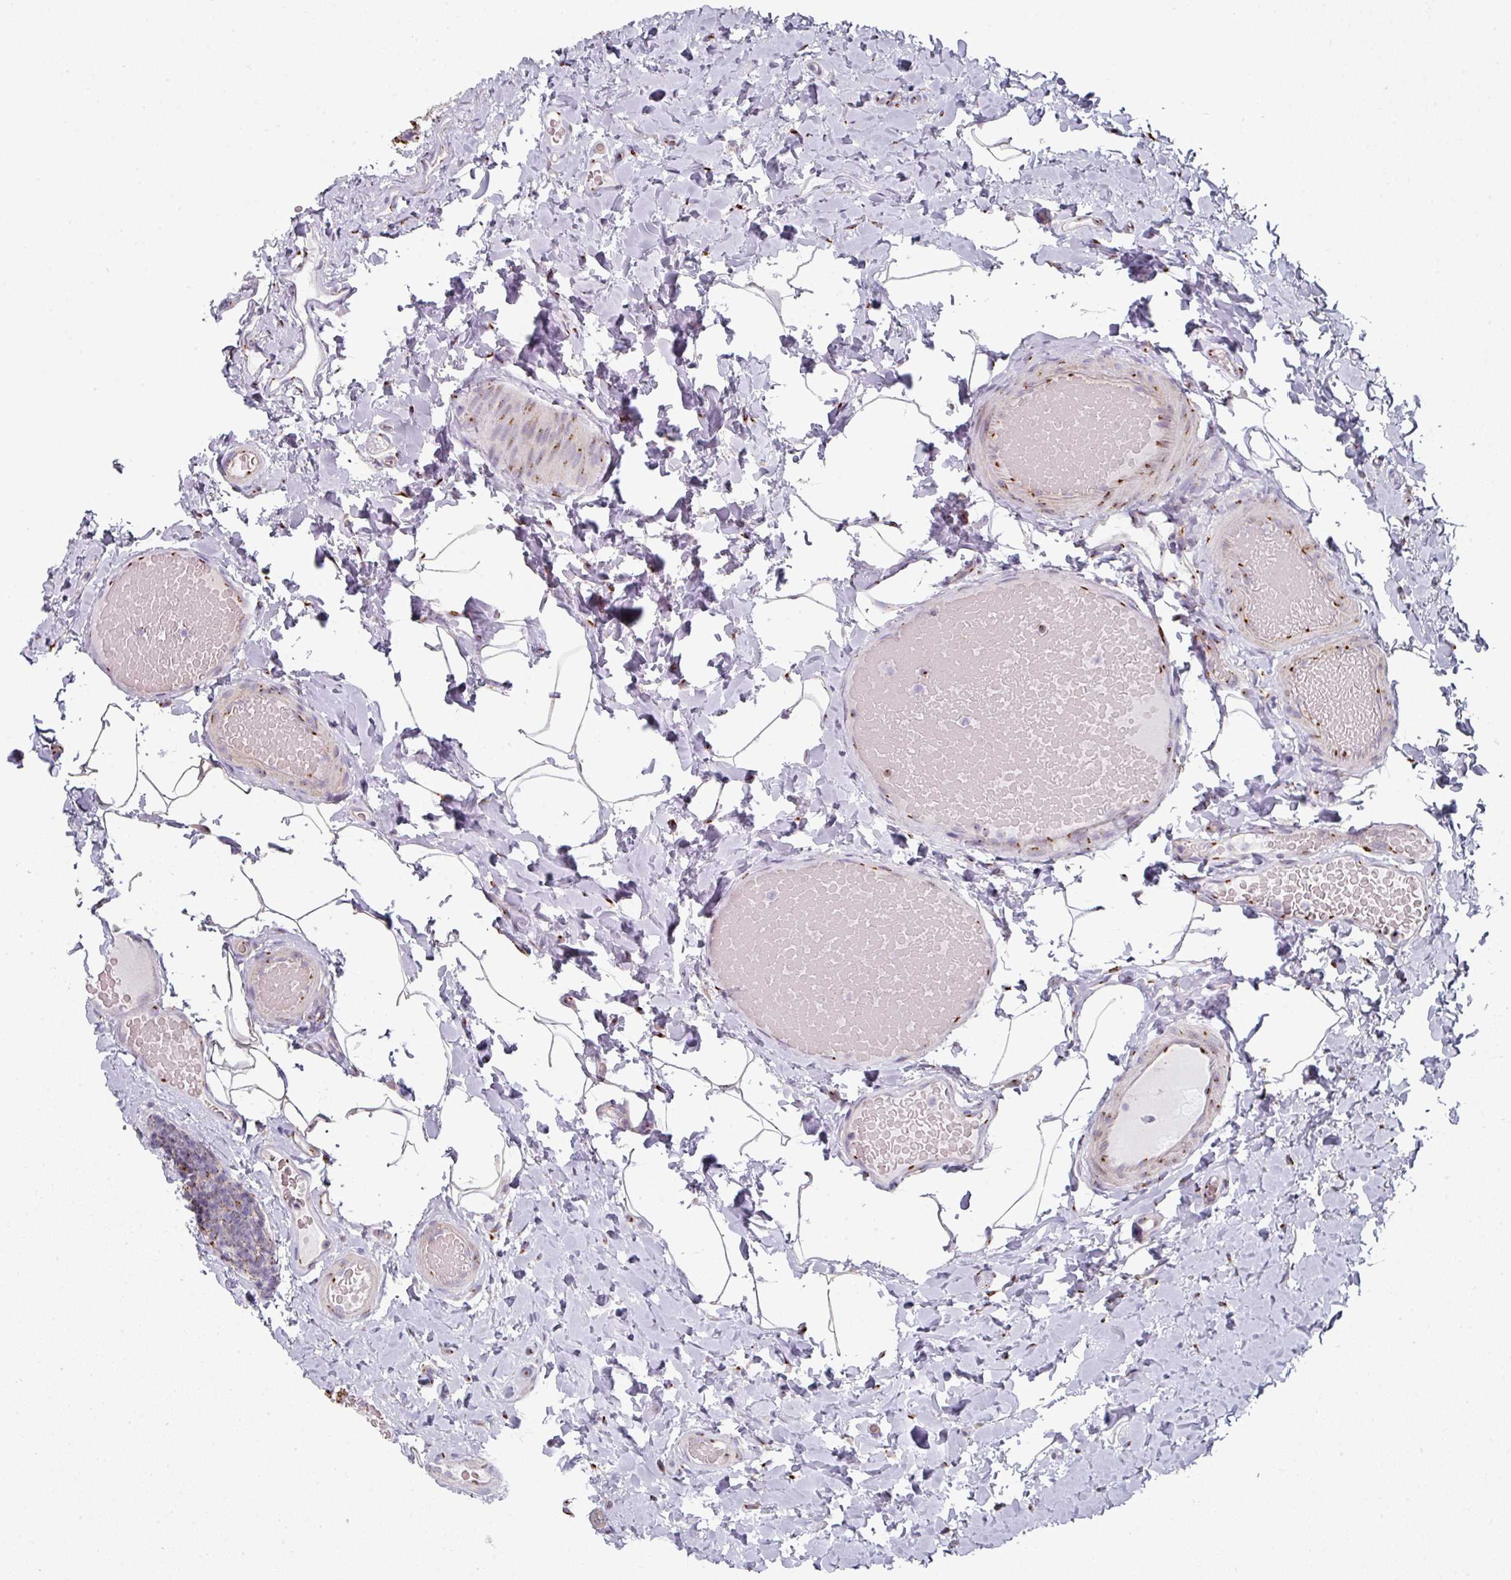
{"staining": {"intensity": "strong", "quantity": "<25%", "location": "cytoplasmic/membranous"}, "tissue": "colon", "cell_type": "Endothelial cells", "image_type": "normal", "snomed": [{"axis": "morphology", "description": "Normal tissue, NOS"}, {"axis": "topography", "description": "Colon"}], "caption": "Protein staining of unremarkable colon demonstrates strong cytoplasmic/membranous positivity in approximately <25% of endothelial cells.", "gene": "CCDC85B", "patient": {"sex": "male", "age": 46}}